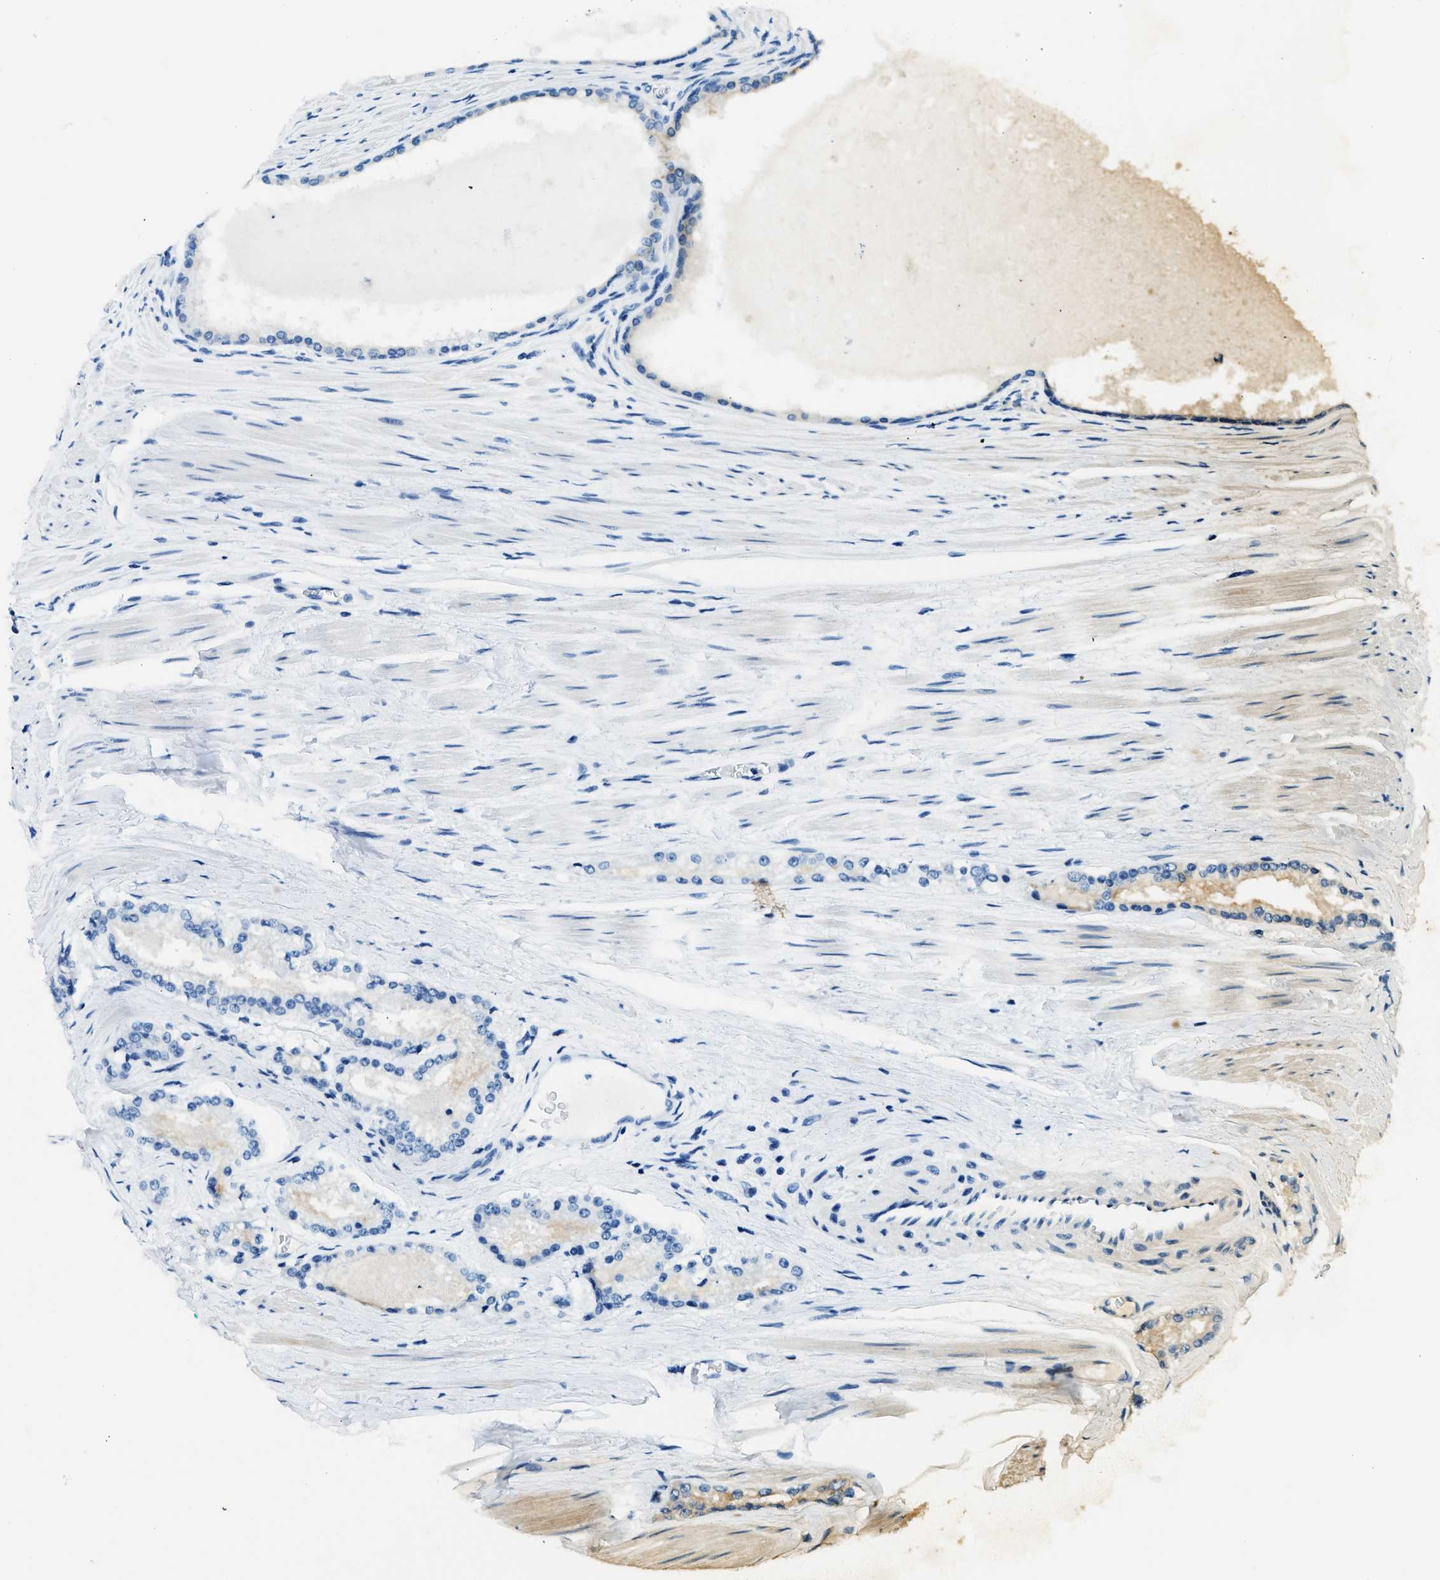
{"staining": {"intensity": "negative", "quantity": "none", "location": "none"}, "tissue": "prostate cancer", "cell_type": "Tumor cells", "image_type": "cancer", "snomed": [{"axis": "morphology", "description": "Adenocarcinoma, Low grade"}, {"axis": "topography", "description": "Prostate"}], "caption": "This is an IHC micrograph of prostate cancer. There is no staining in tumor cells.", "gene": "CLDN18", "patient": {"sex": "male", "age": 70}}